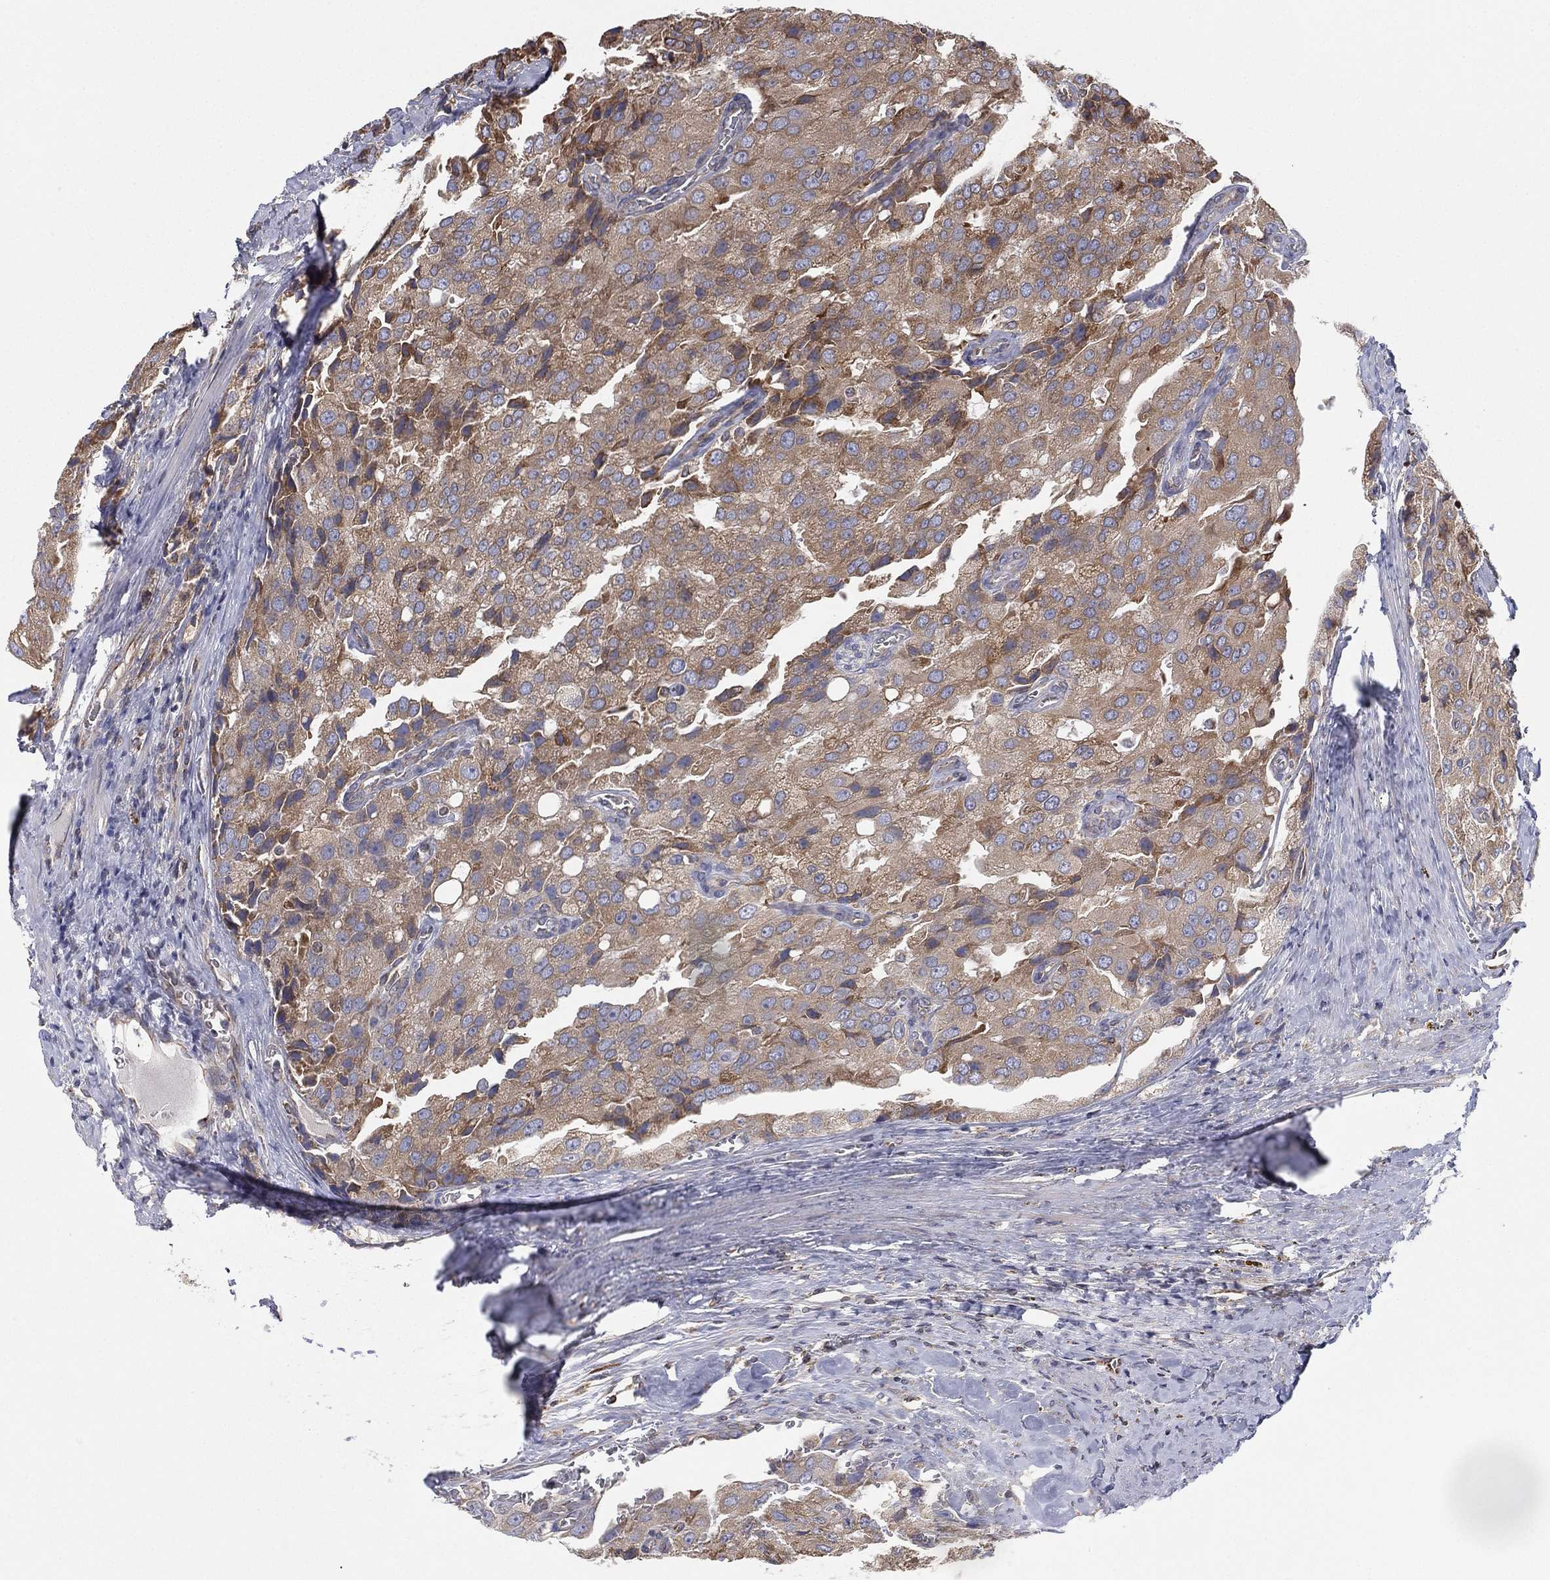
{"staining": {"intensity": "moderate", "quantity": ">75%", "location": "cytoplasmic/membranous"}, "tissue": "prostate cancer", "cell_type": "Tumor cells", "image_type": "cancer", "snomed": [{"axis": "morphology", "description": "Adenocarcinoma, NOS"}, {"axis": "topography", "description": "Prostate and seminal vesicle, NOS"}, {"axis": "topography", "description": "Prostate"}], "caption": "Prostate cancer (adenocarcinoma) stained with a brown dye demonstrates moderate cytoplasmic/membranous positive expression in approximately >75% of tumor cells.", "gene": "CYB5B", "patient": {"sex": "male", "age": 67}}